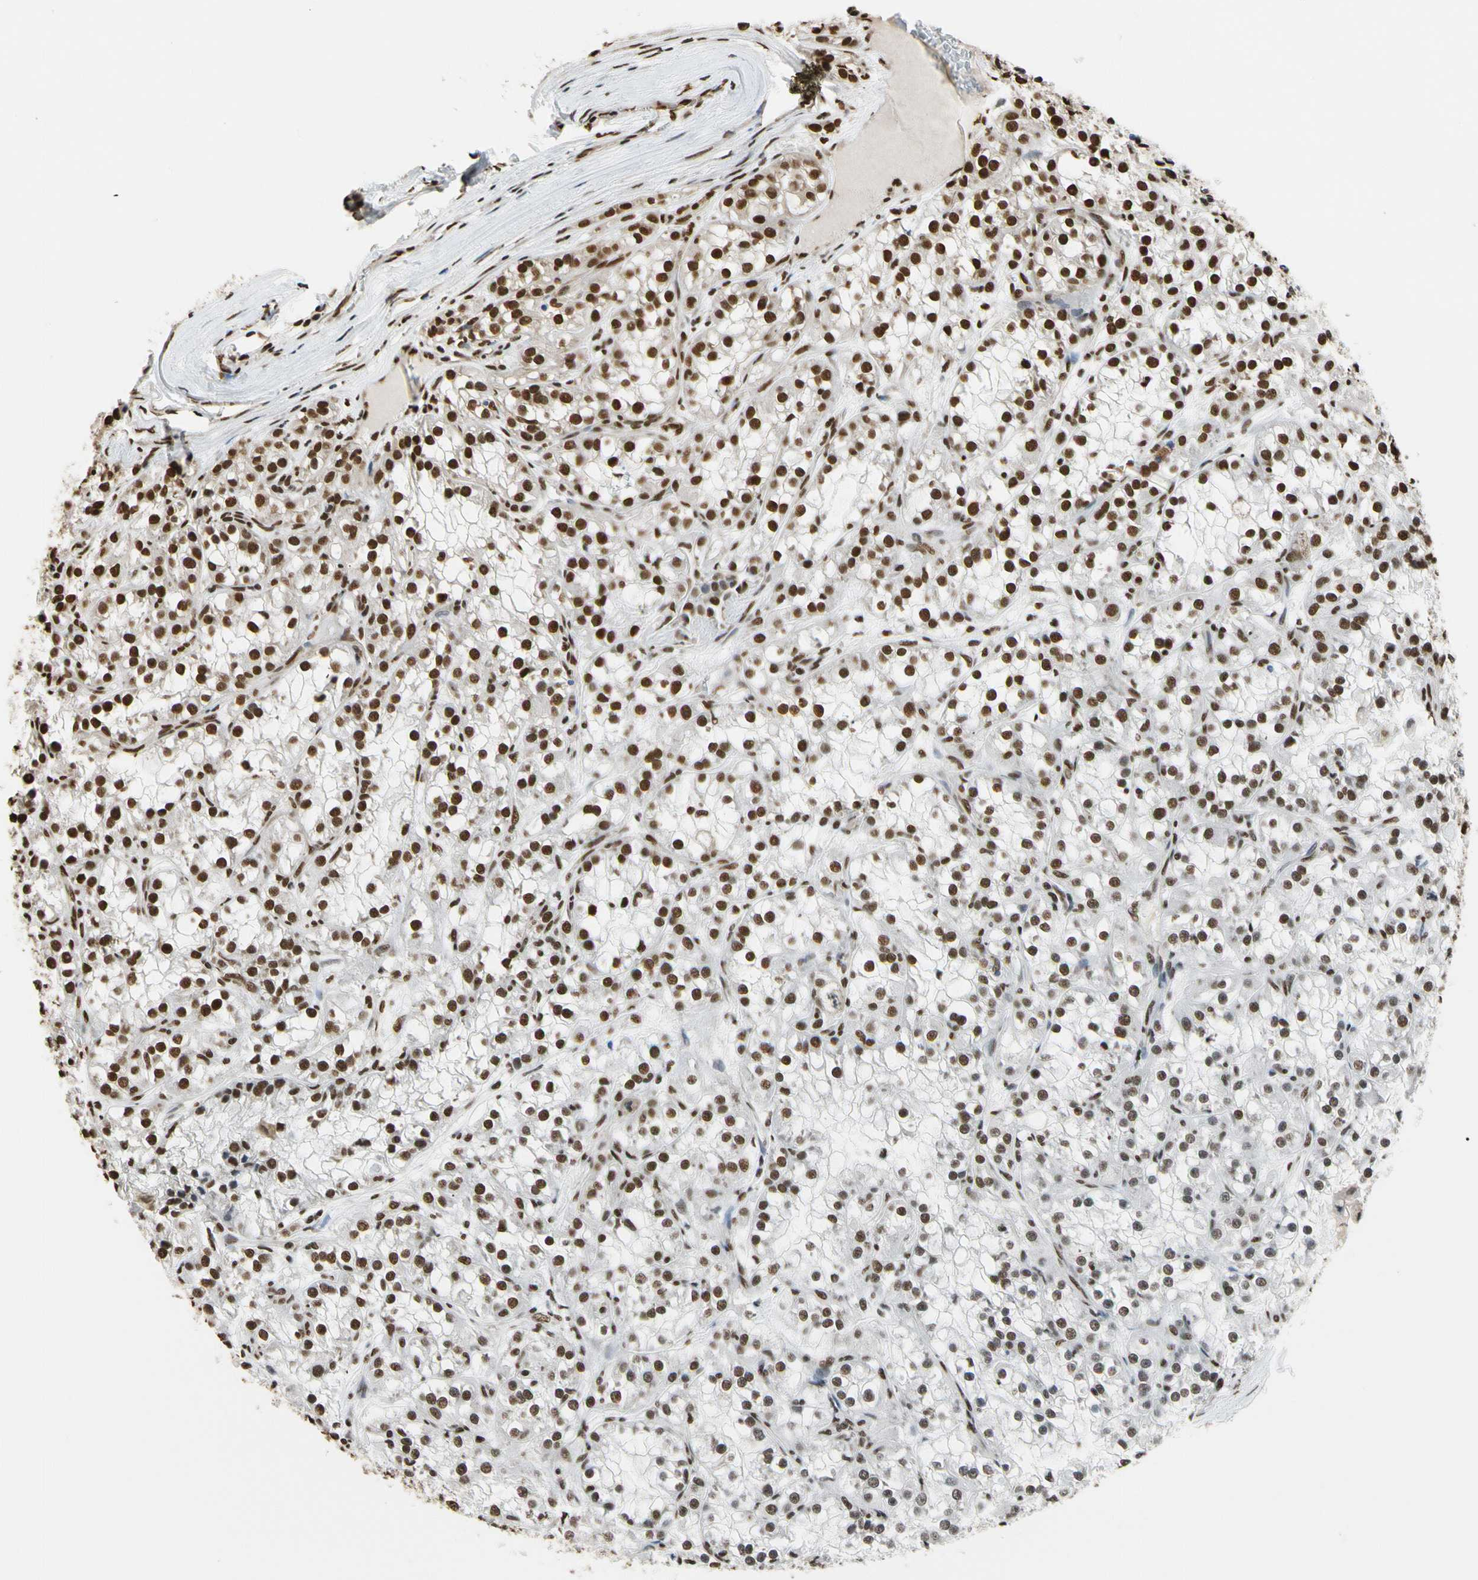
{"staining": {"intensity": "strong", "quantity": ">75%", "location": "nuclear"}, "tissue": "renal cancer", "cell_type": "Tumor cells", "image_type": "cancer", "snomed": [{"axis": "morphology", "description": "Adenocarcinoma, NOS"}, {"axis": "topography", "description": "Kidney"}], "caption": "Immunohistochemical staining of renal cancer displays high levels of strong nuclear expression in about >75% of tumor cells.", "gene": "HNRNPK", "patient": {"sex": "female", "age": 52}}